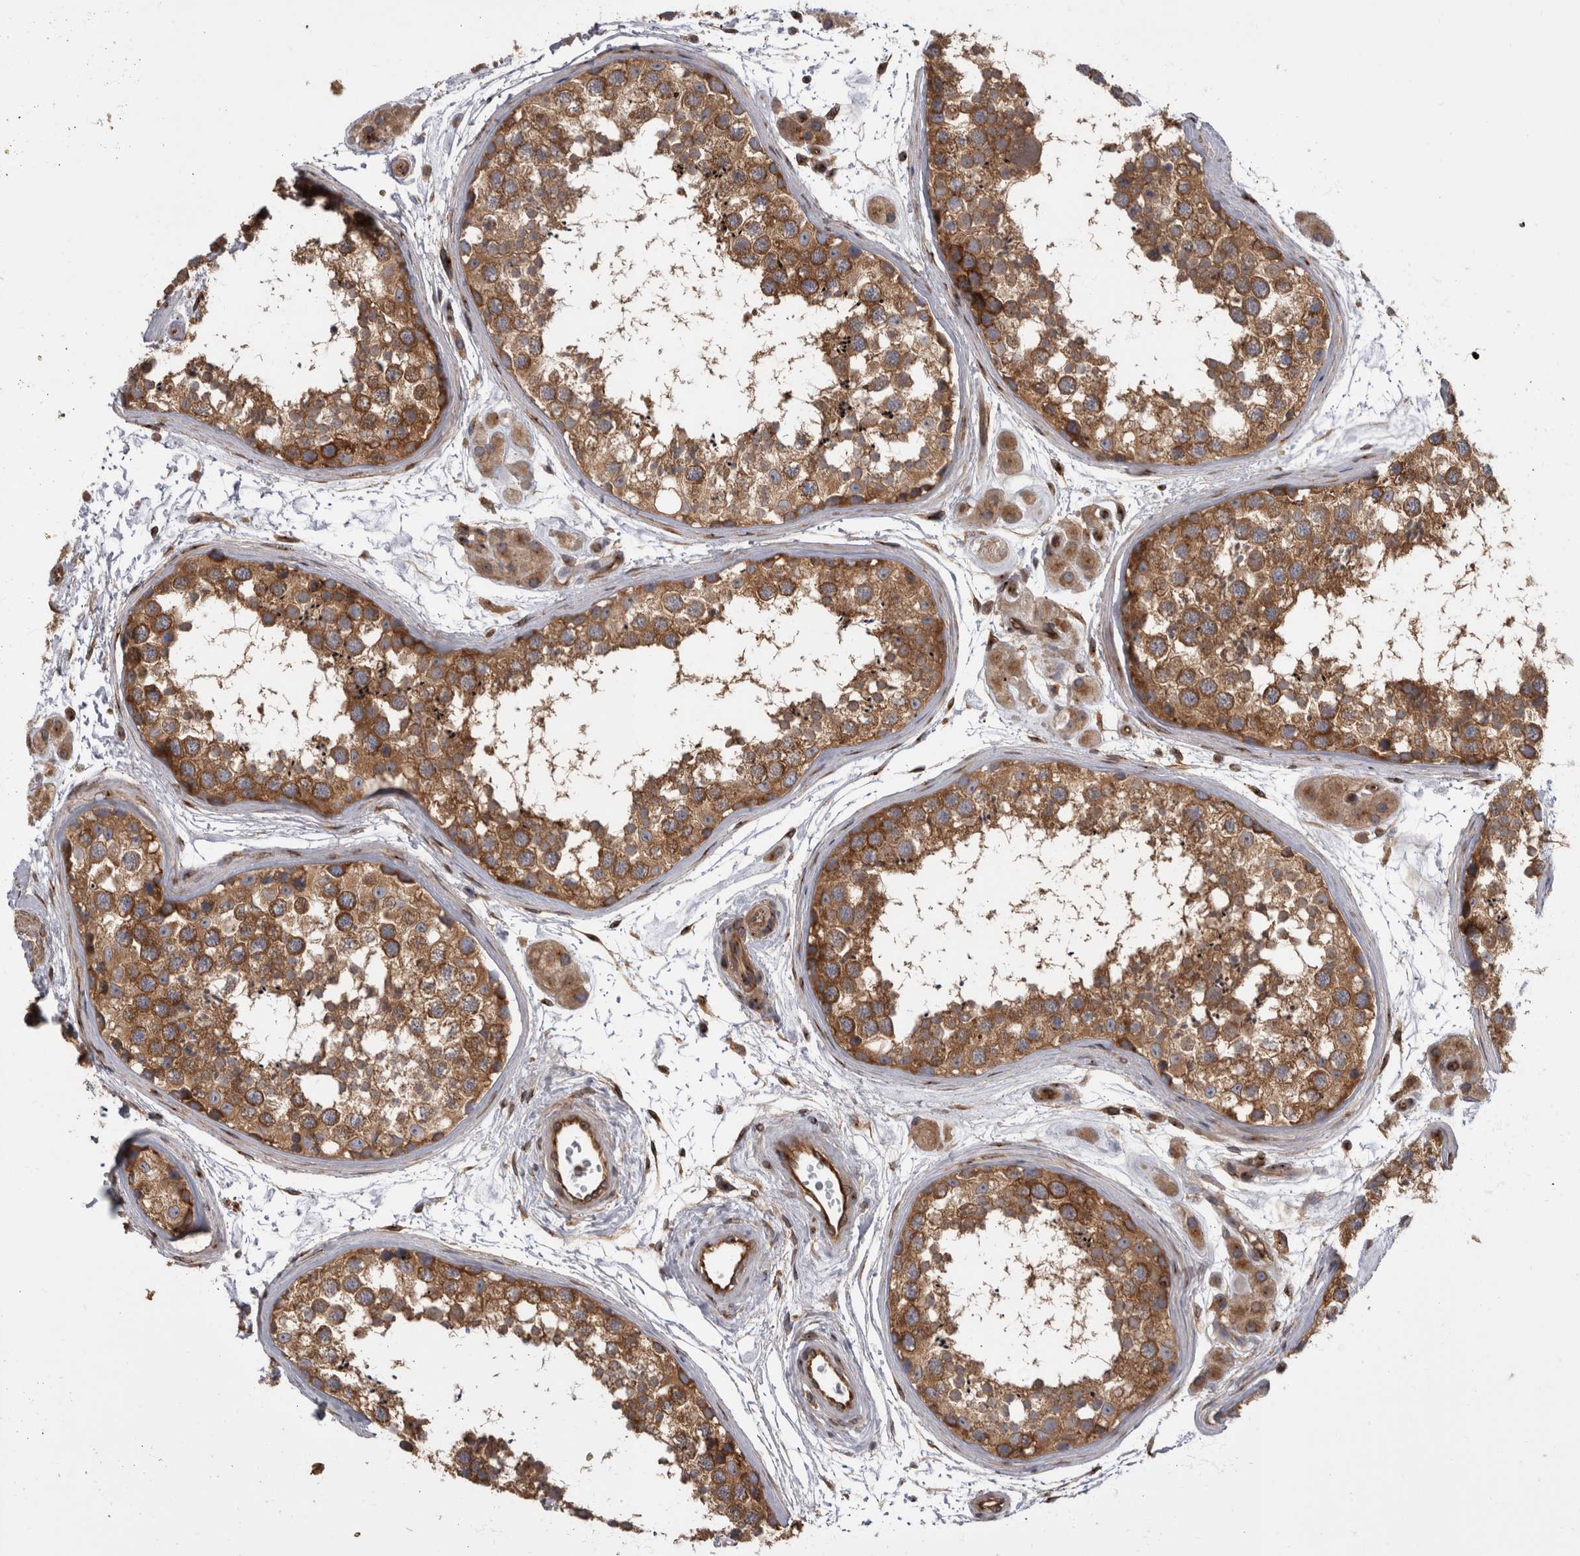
{"staining": {"intensity": "moderate", "quantity": ">75%", "location": "cytoplasmic/membranous"}, "tissue": "testis", "cell_type": "Cells in seminiferous ducts", "image_type": "normal", "snomed": [{"axis": "morphology", "description": "Normal tissue, NOS"}, {"axis": "topography", "description": "Testis"}], "caption": "Immunohistochemistry (IHC) (DAB (3,3'-diaminobenzidine)) staining of normal human testis shows moderate cytoplasmic/membranous protein expression in approximately >75% of cells in seminiferous ducts. (Brightfield microscopy of DAB IHC at high magnification).", "gene": "HOOK3", "patient": {"sex": "male", "age": 56}}